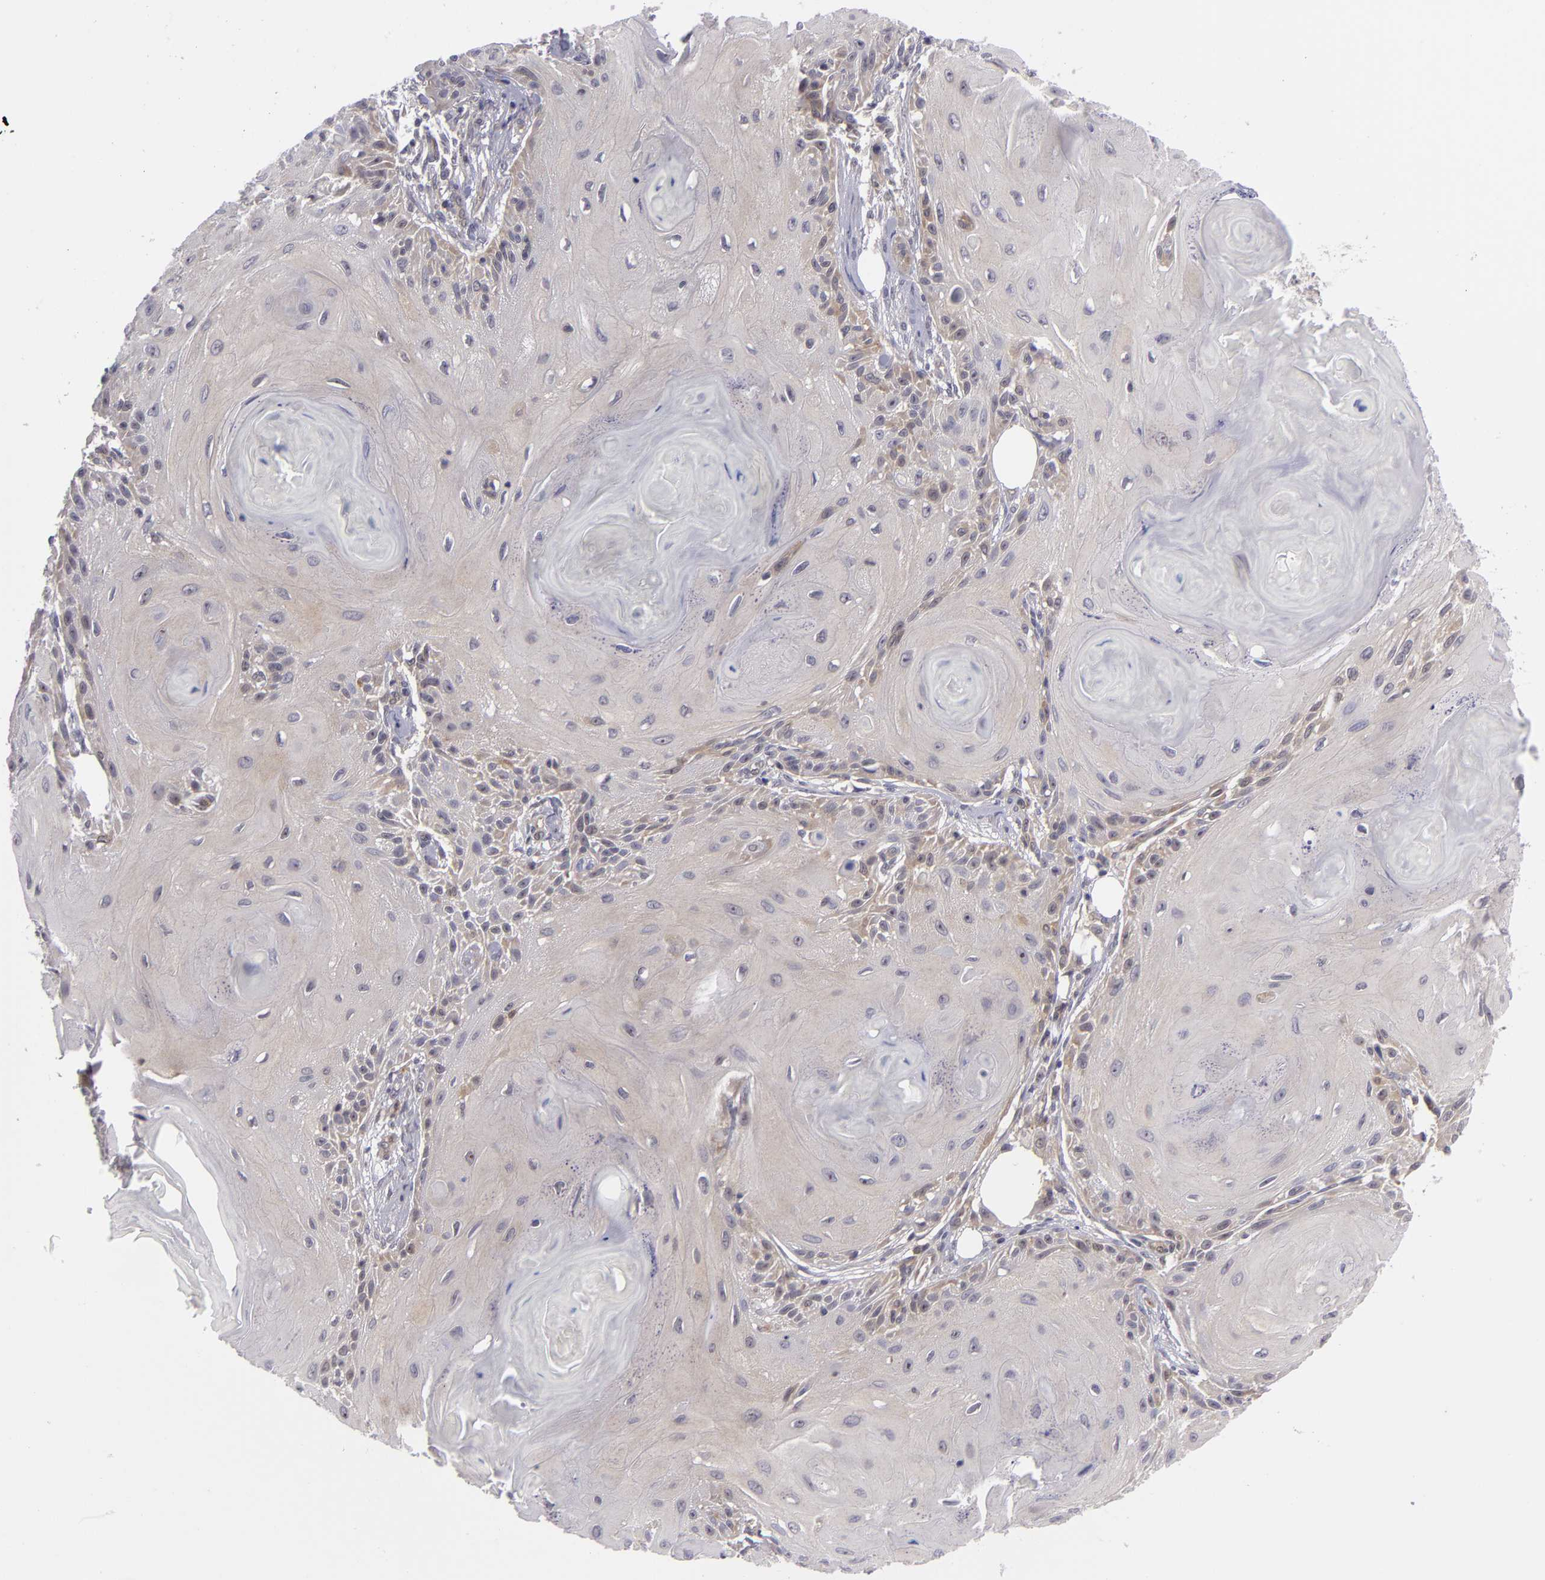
{"staining": {"intensity": "moderate", "quantity": "25%-75%", "location": "cytoplasmic/membranous"}, "tissue": "skin cancer", "cell_type": "Tumor cells", "image_type": "cancer", "snomed": [{"axis": "morphology", "description": "Squamous cell carcinoma, NOS"}, {"axis": "topography", "description": "Skin"}], "caption": "Immunohistochemical staining of human squamous cell carcinoma (skin) displays moderate cytoplasmic/membranous protein expression in approximately 25%-75% of tumor cells.", "gene": "BCL10", "patient": {"sex": "female", "age": 88}}